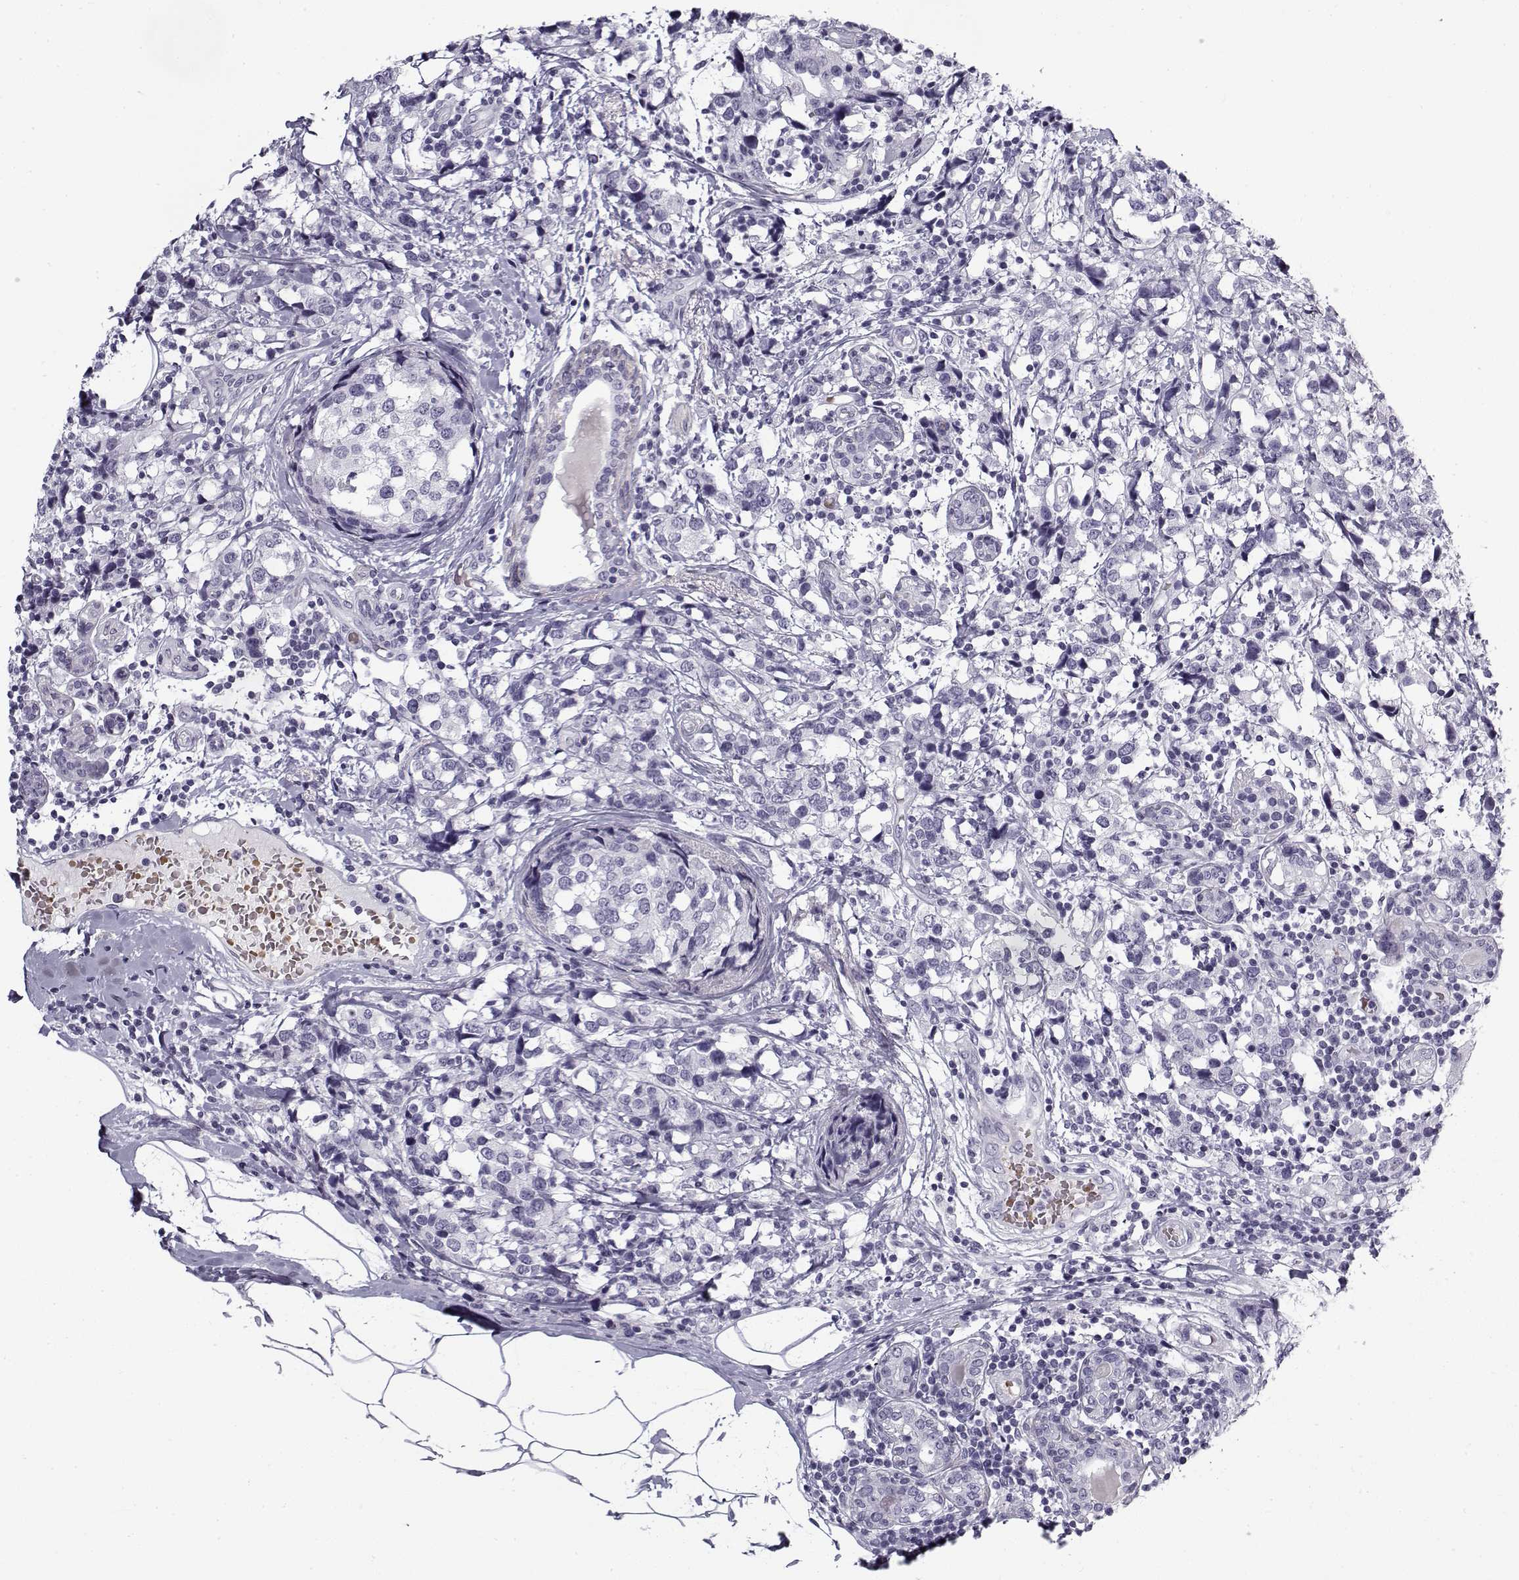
{"staining": {"intensity": "negative", "quantity": "none", "location": "none"}, "tissue": "breast cancer", "cell_type": "Tumor cells", "image_type": "cancer", "snomed": [{"axis": "morphology", "description": "Lobular carcinoma"}, {"axis": "topography", "description": "Breast"}], "caption": "Histopathology image shows no protein positivity in tumor cells of breast cancer tissue. The staining is performed using DAB (3,3'-diaminobenzidine) brown chromogen with nuclei counter-stained in using hematoxylin.", "gene": "SNCA", "patient": {"sex": "female", "age": 59}}